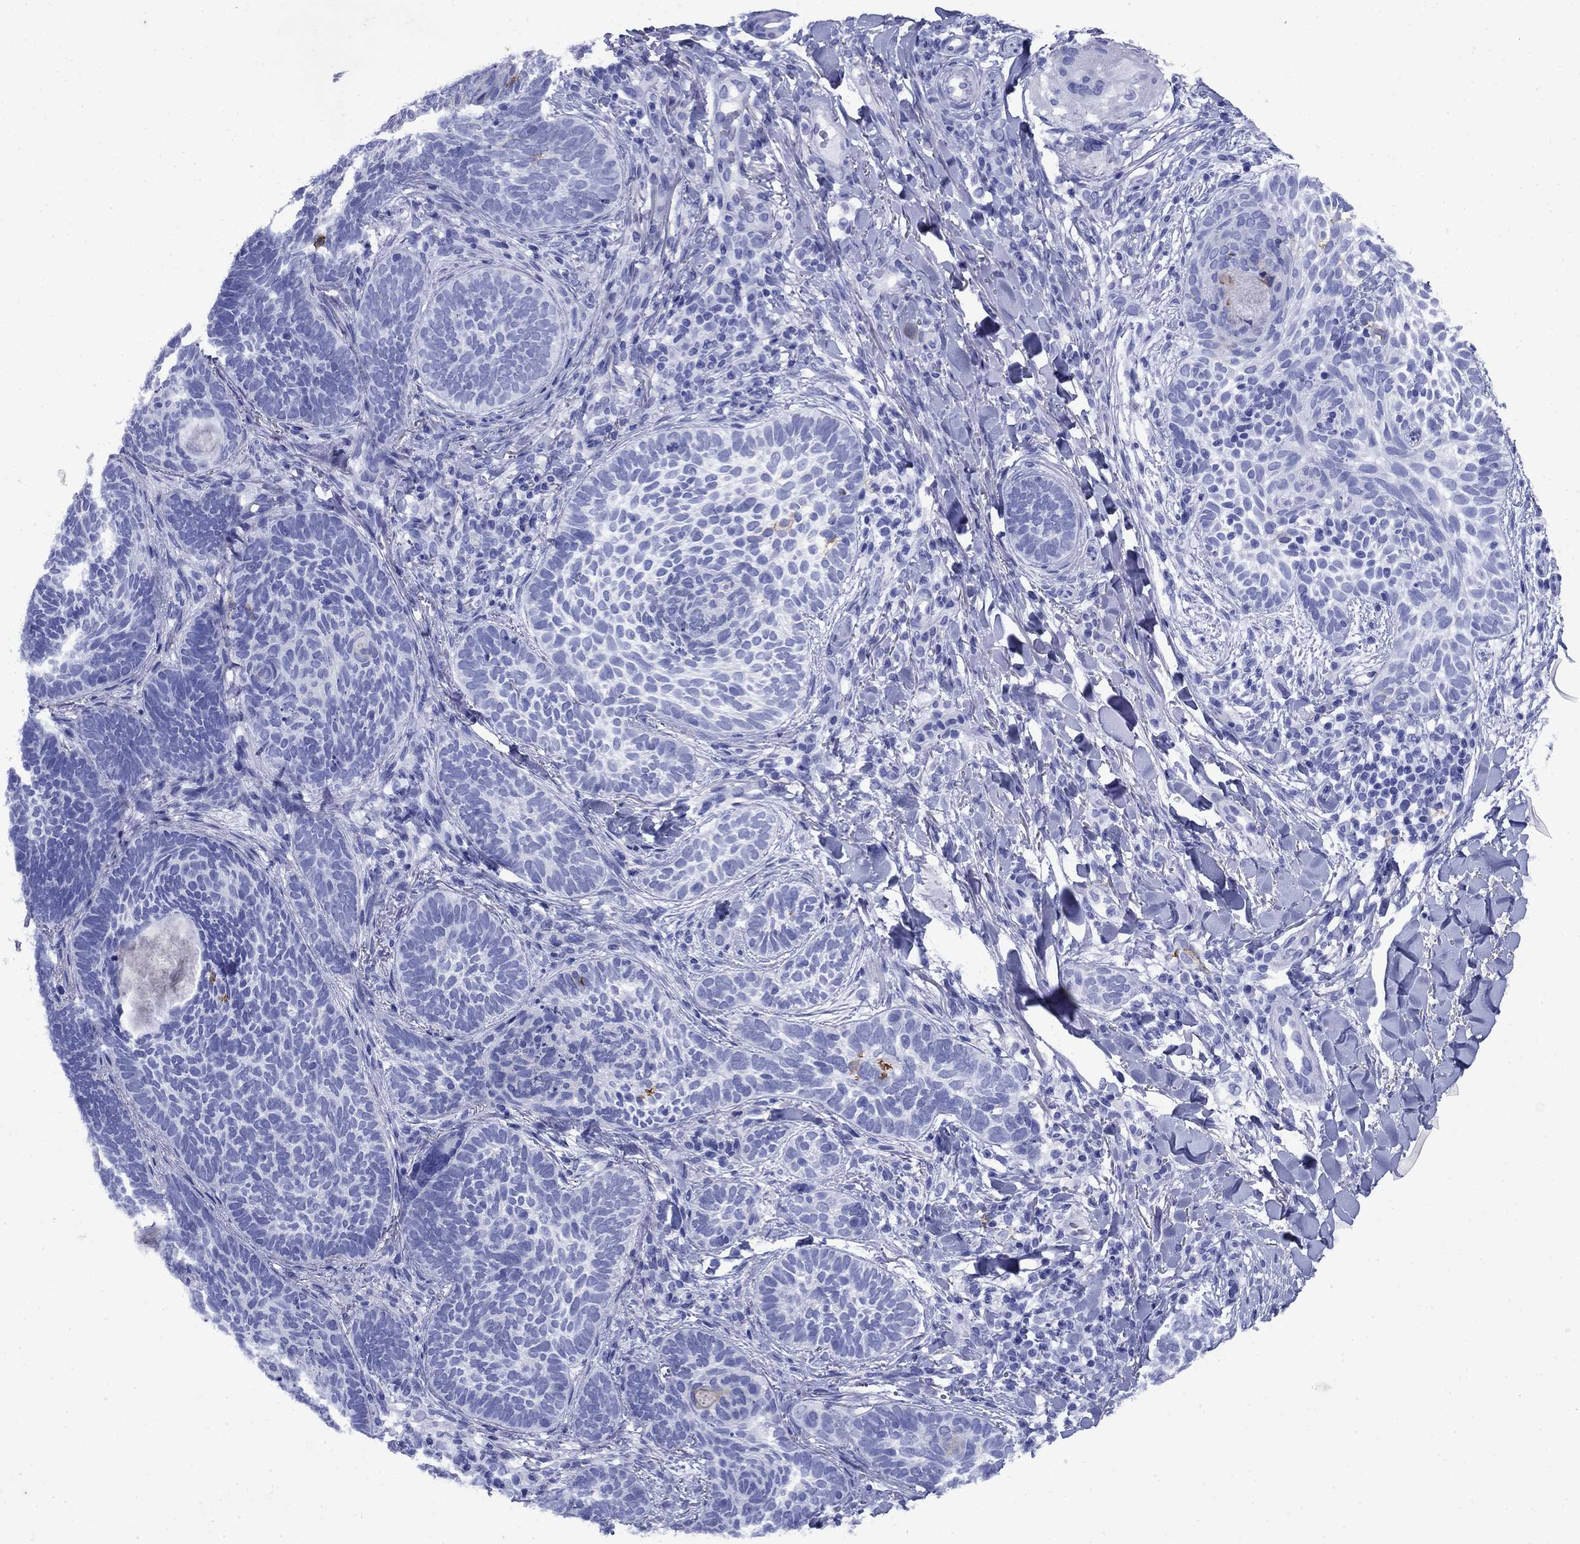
{"staining": {"intensity": "negative", "quantity": "none", "location": "none"}, "tissue": "skin cancer", "cell_type": "Tumor cells", "image_type": "cancer", "snomed": [{"axis": "morphology", "description": "Normal tissue, NOS"}, {"axis": "morphology", "description": "Basal cell carcinoma"}, {"axis": "topography", "description": "Skin"}], "caption": "Basal cell carcinoma (skin) was stained to show a protein in brown. There is no significant expression in tumor cells.", "gene": "CD1A", "patient": {"sex": "male", "age": 46}}